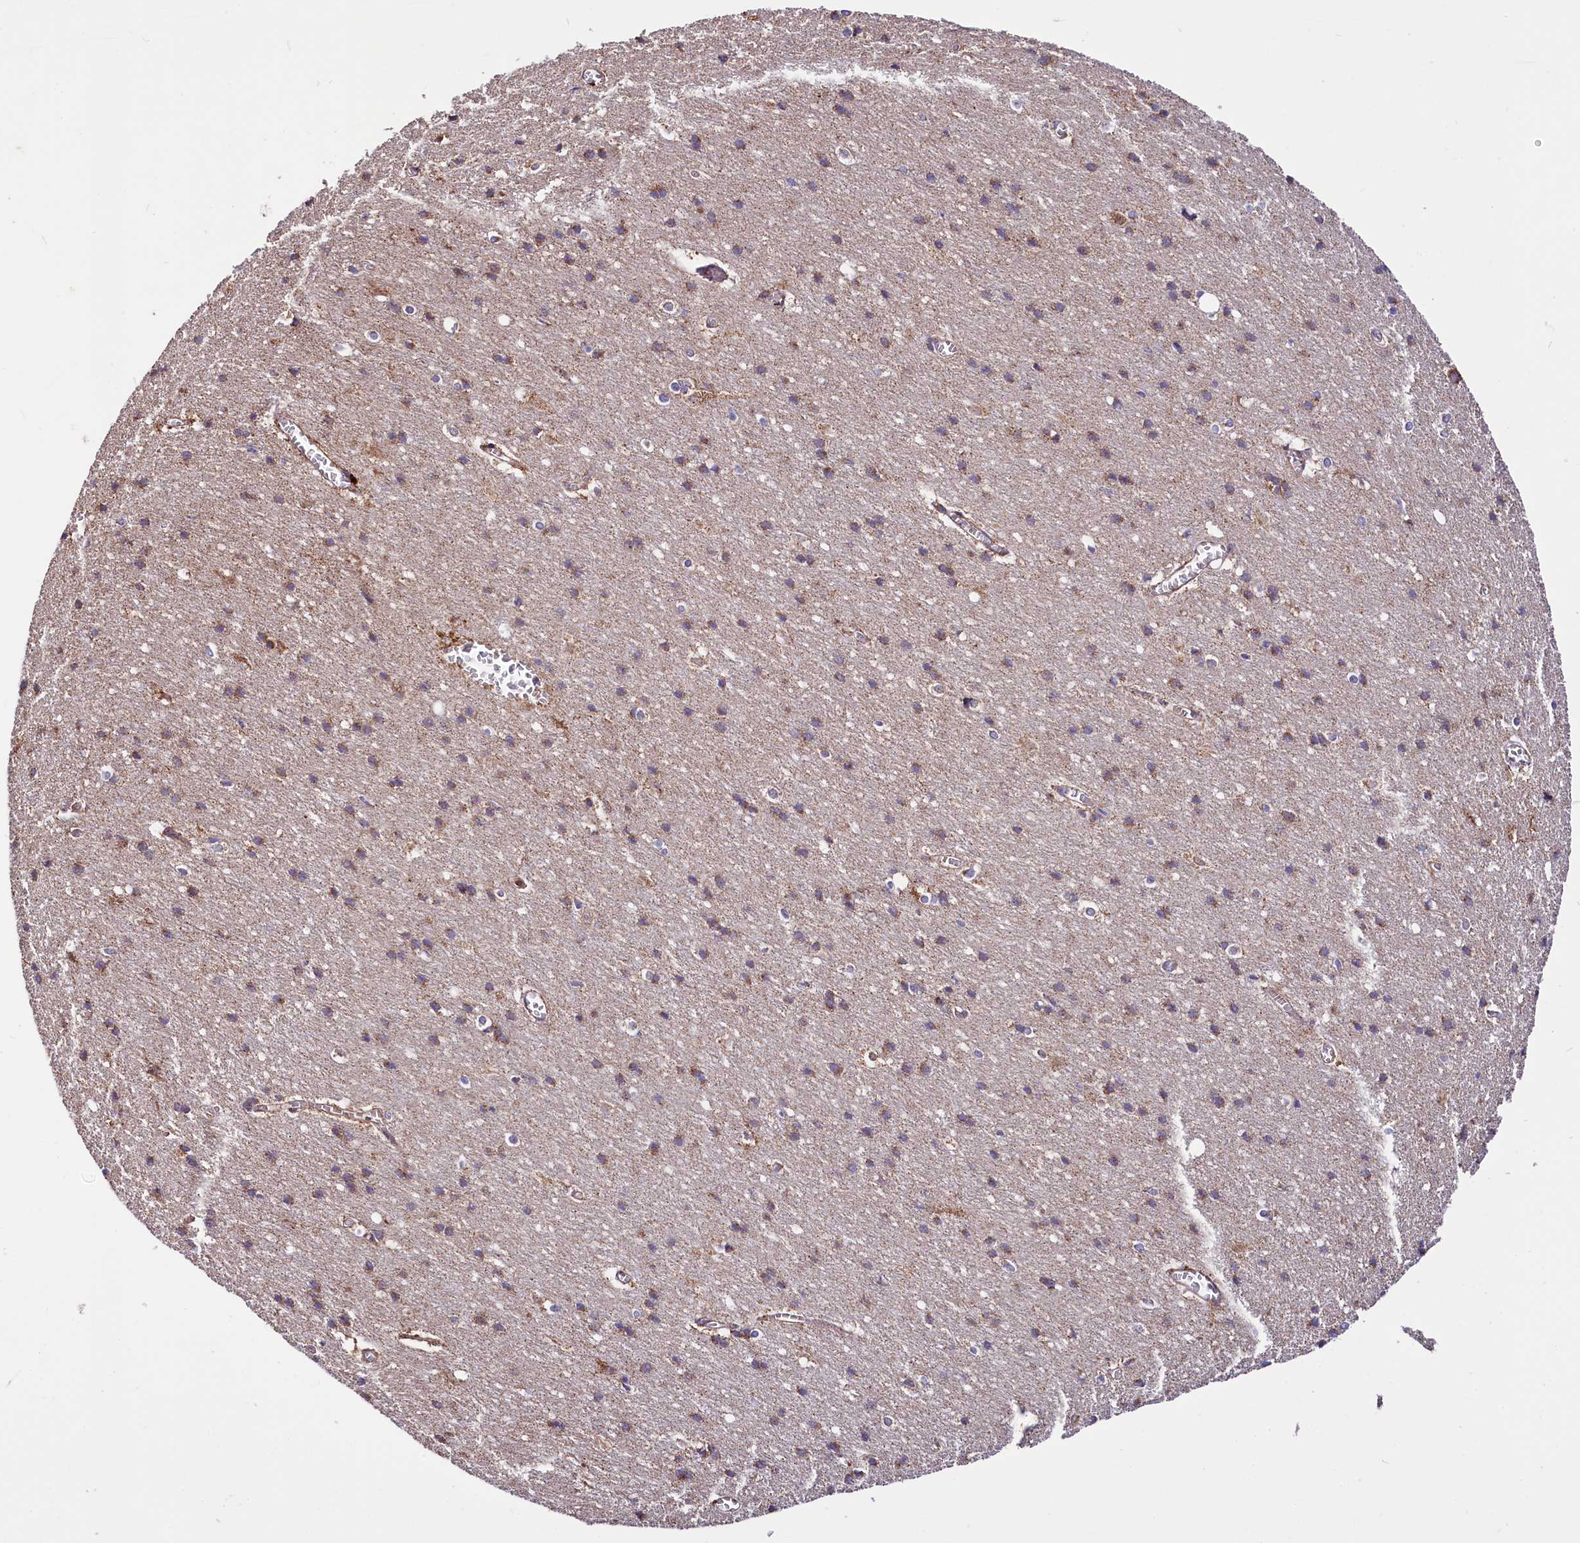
{"staining": {"intensity": "negative", "quantity": "none", "location": "none"}, "tissue": "cerebral cortex", "cell_type": "Endothelial cells", "image_type": "normal", "snomed": [{"axis": "morphology", "description": "Normal tissue, NOS"}, {"axis": "topography", "description": "Cerebral cortex"}], "caption": "DAB immunohistochemical staining of normal human cerebral cortex shows no significant staining in endothelial cells.", "gene": "NUDT15", "patient": {"sex": "male", "age": 54}}